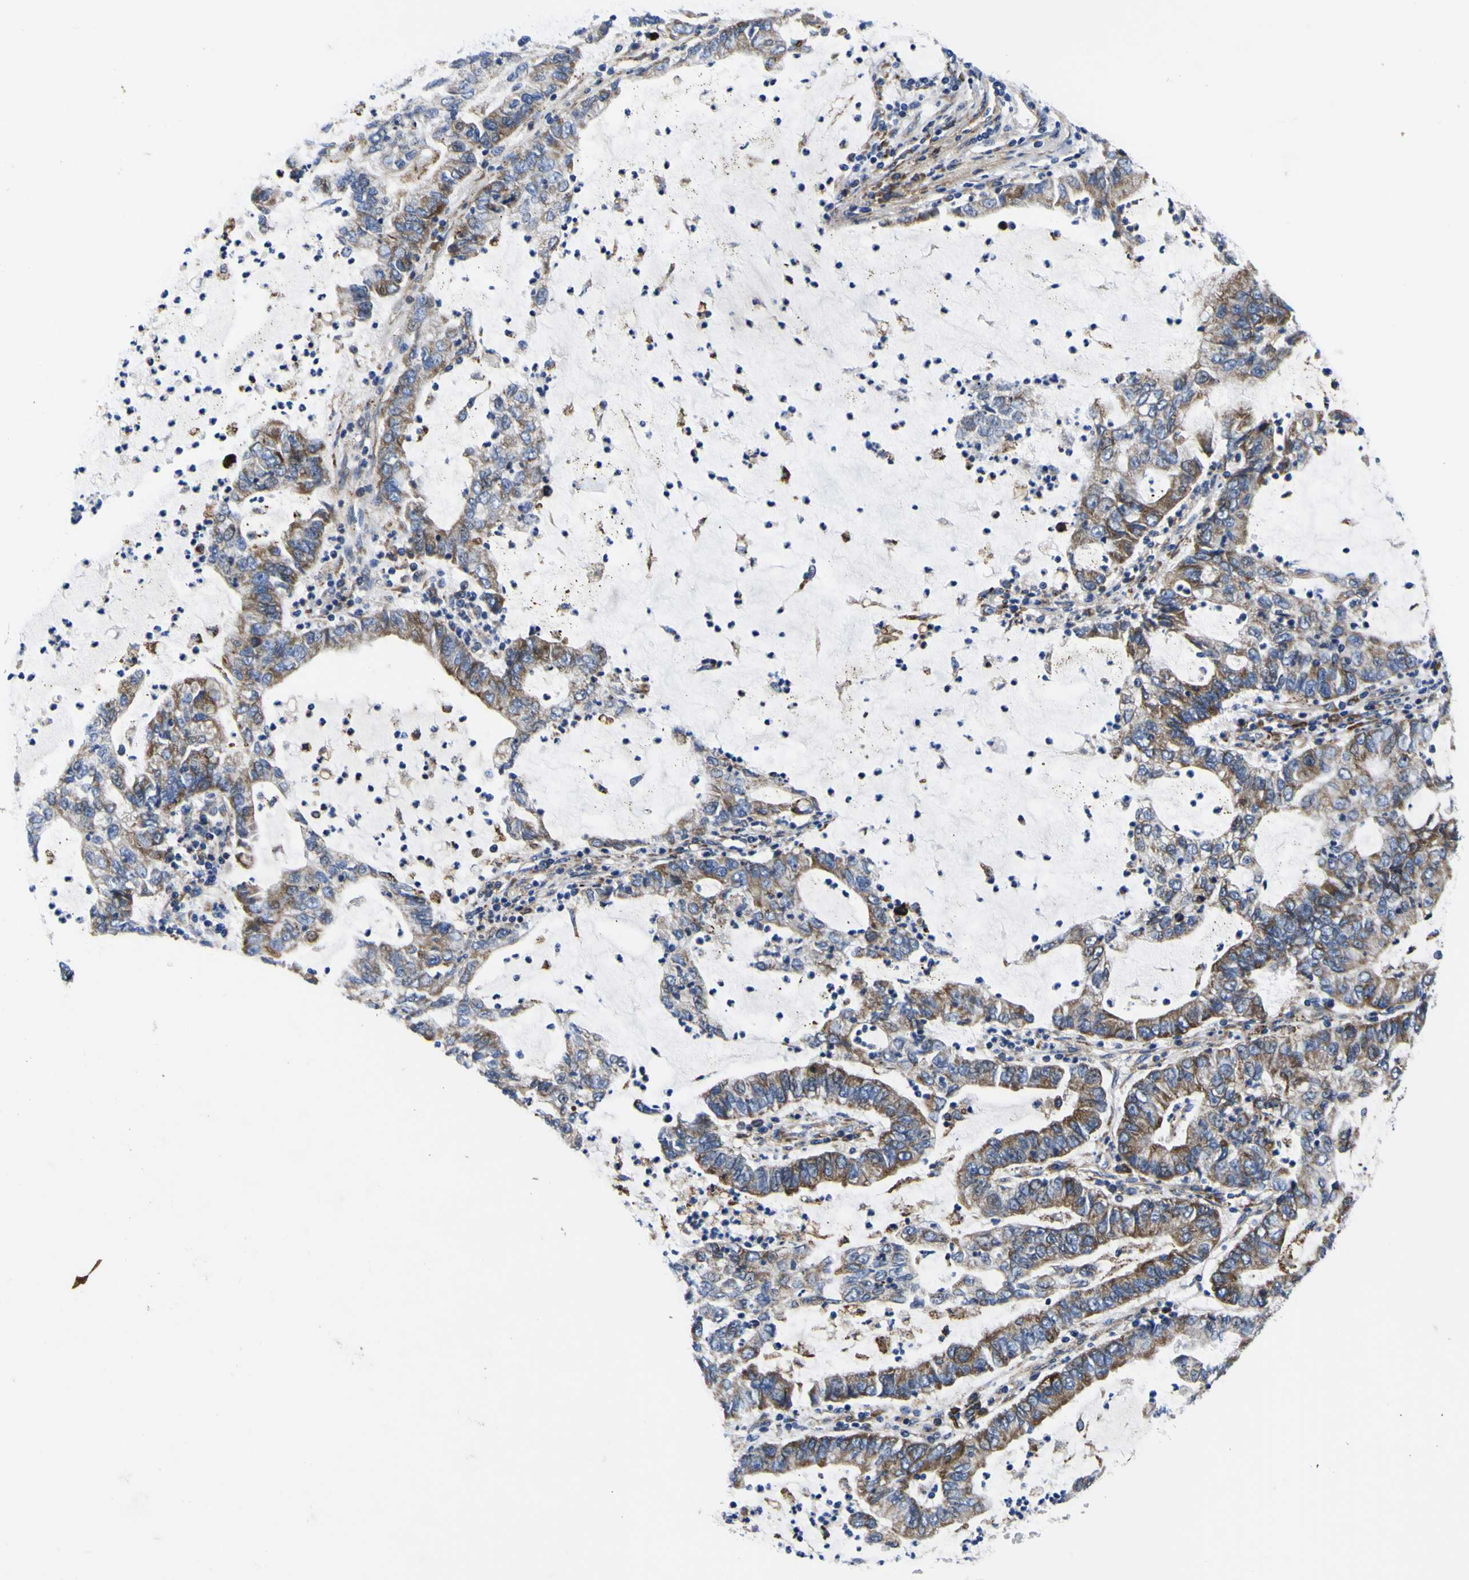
{"staining": {"intensity": "moderate", "quantity": ">75%", "location": "cytoplasmic/membranous"}, "tissue": "lung cancer", "cell_type": "Tumor cells", "image_type": "cancer", "snomed": [{"axis": "morphology", "description": "Adenocarcinoma, NOS"}, {"axis": "topography", "description": "Lung"}], "caption": "Lung adenocarcinoma was stained to show a protein in brown. There is medium levels of moderate cytoplasmic/membranous staining in about >75% of tumor cells. (DAB IHC, brown staining for protein, blue staining for nuclei).", "gene": "SCD", "patient": {"sex": "female", "age": 51}}